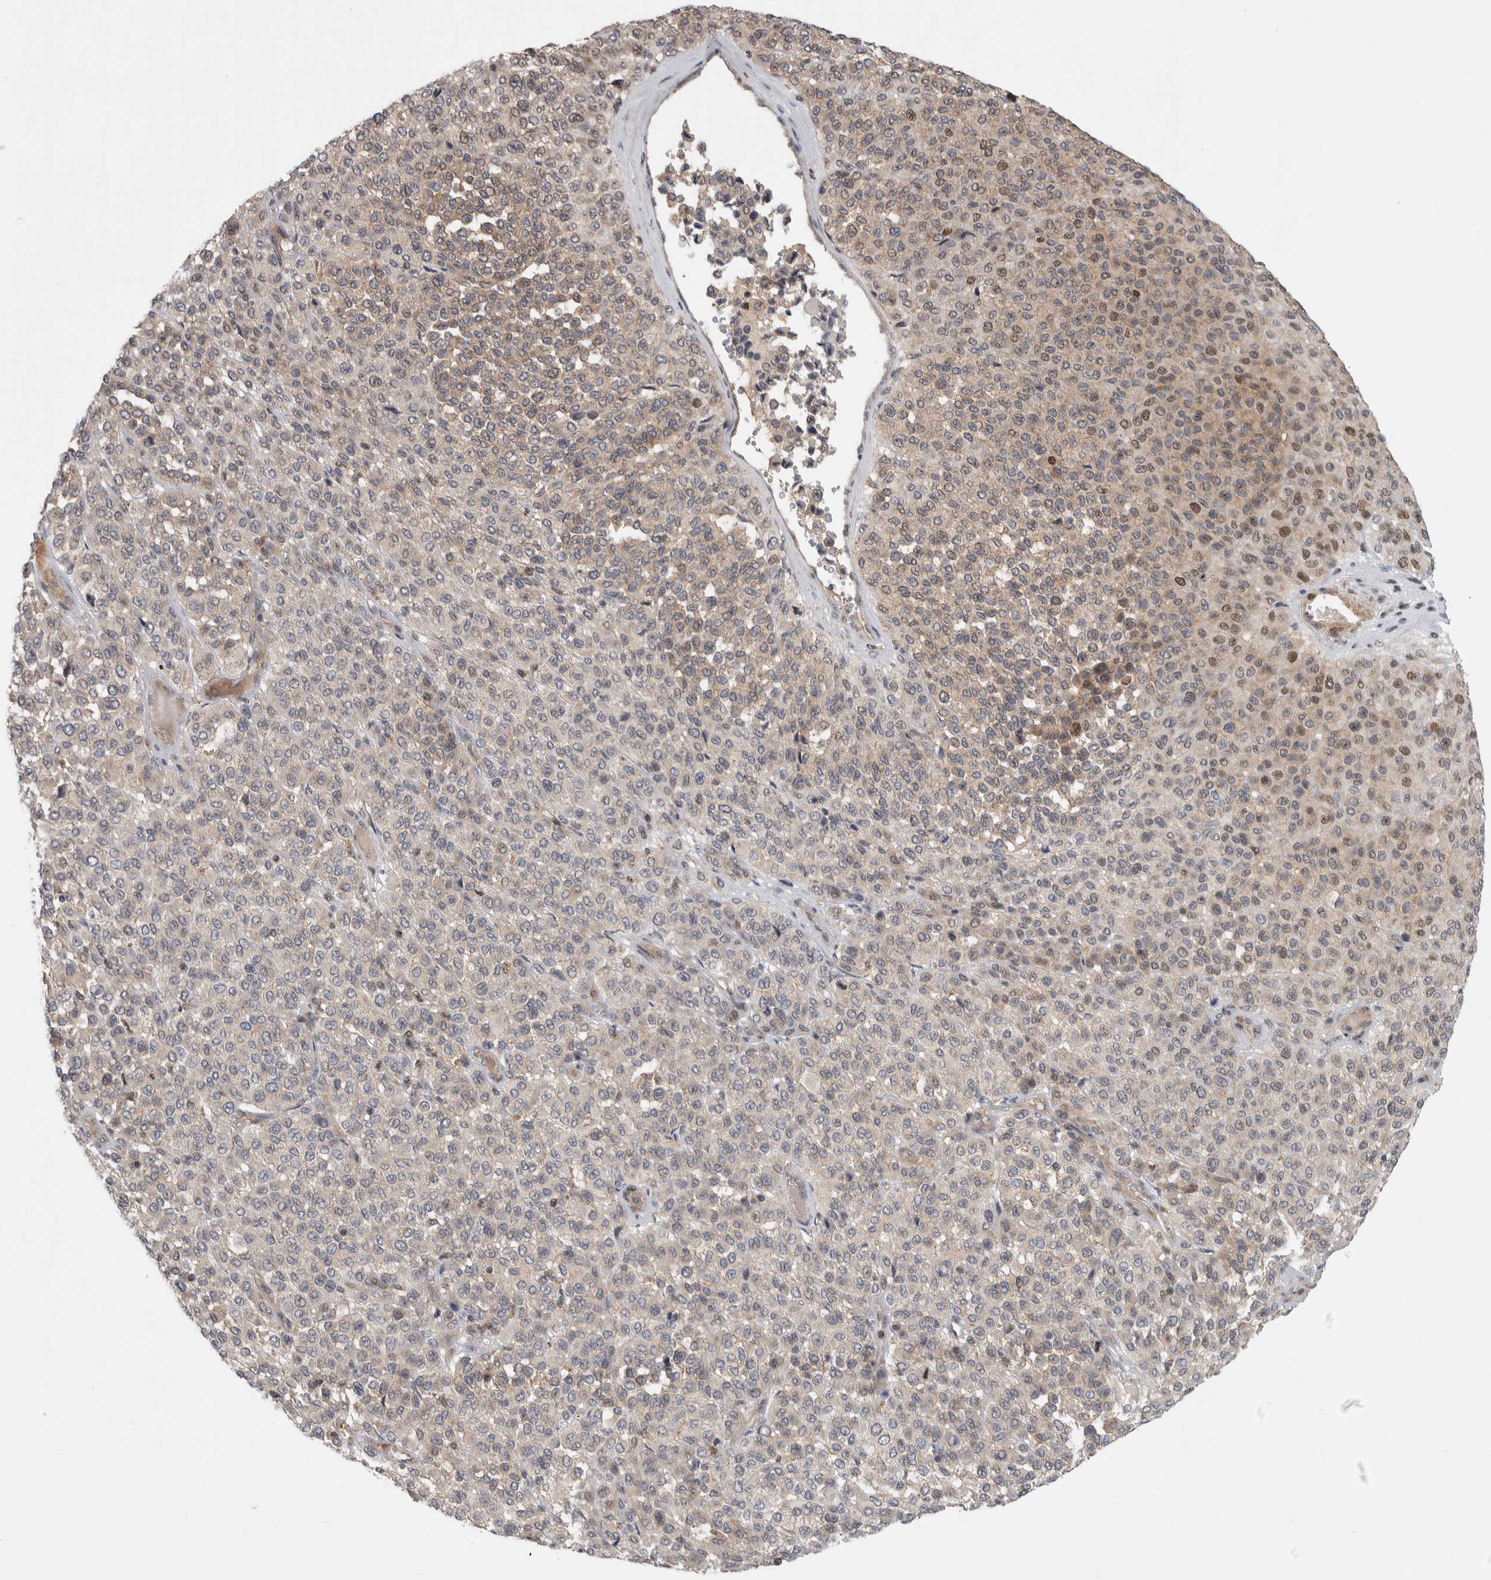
{"staining": {"intensity": "weak", "quantity": ">75%", "location": "cytoplasmic/membranous"}, "tissue": "melanoma", "cell_type": "Tumor cells", "image_type": "cancer", "snomed": [{"axis": "morphology", "description": "Malignant melanoma, Metastatic site"}, {"axis": "topography", "description": "Pancreas"}], "caption": "Melanoma tissue reveals weak cytoplasmic/membranous expression in about >75% of tumor cells, visualized by immunohistochemistry.", "gene": "MSL1", "patient": {"sex": "female", "age": 30}}